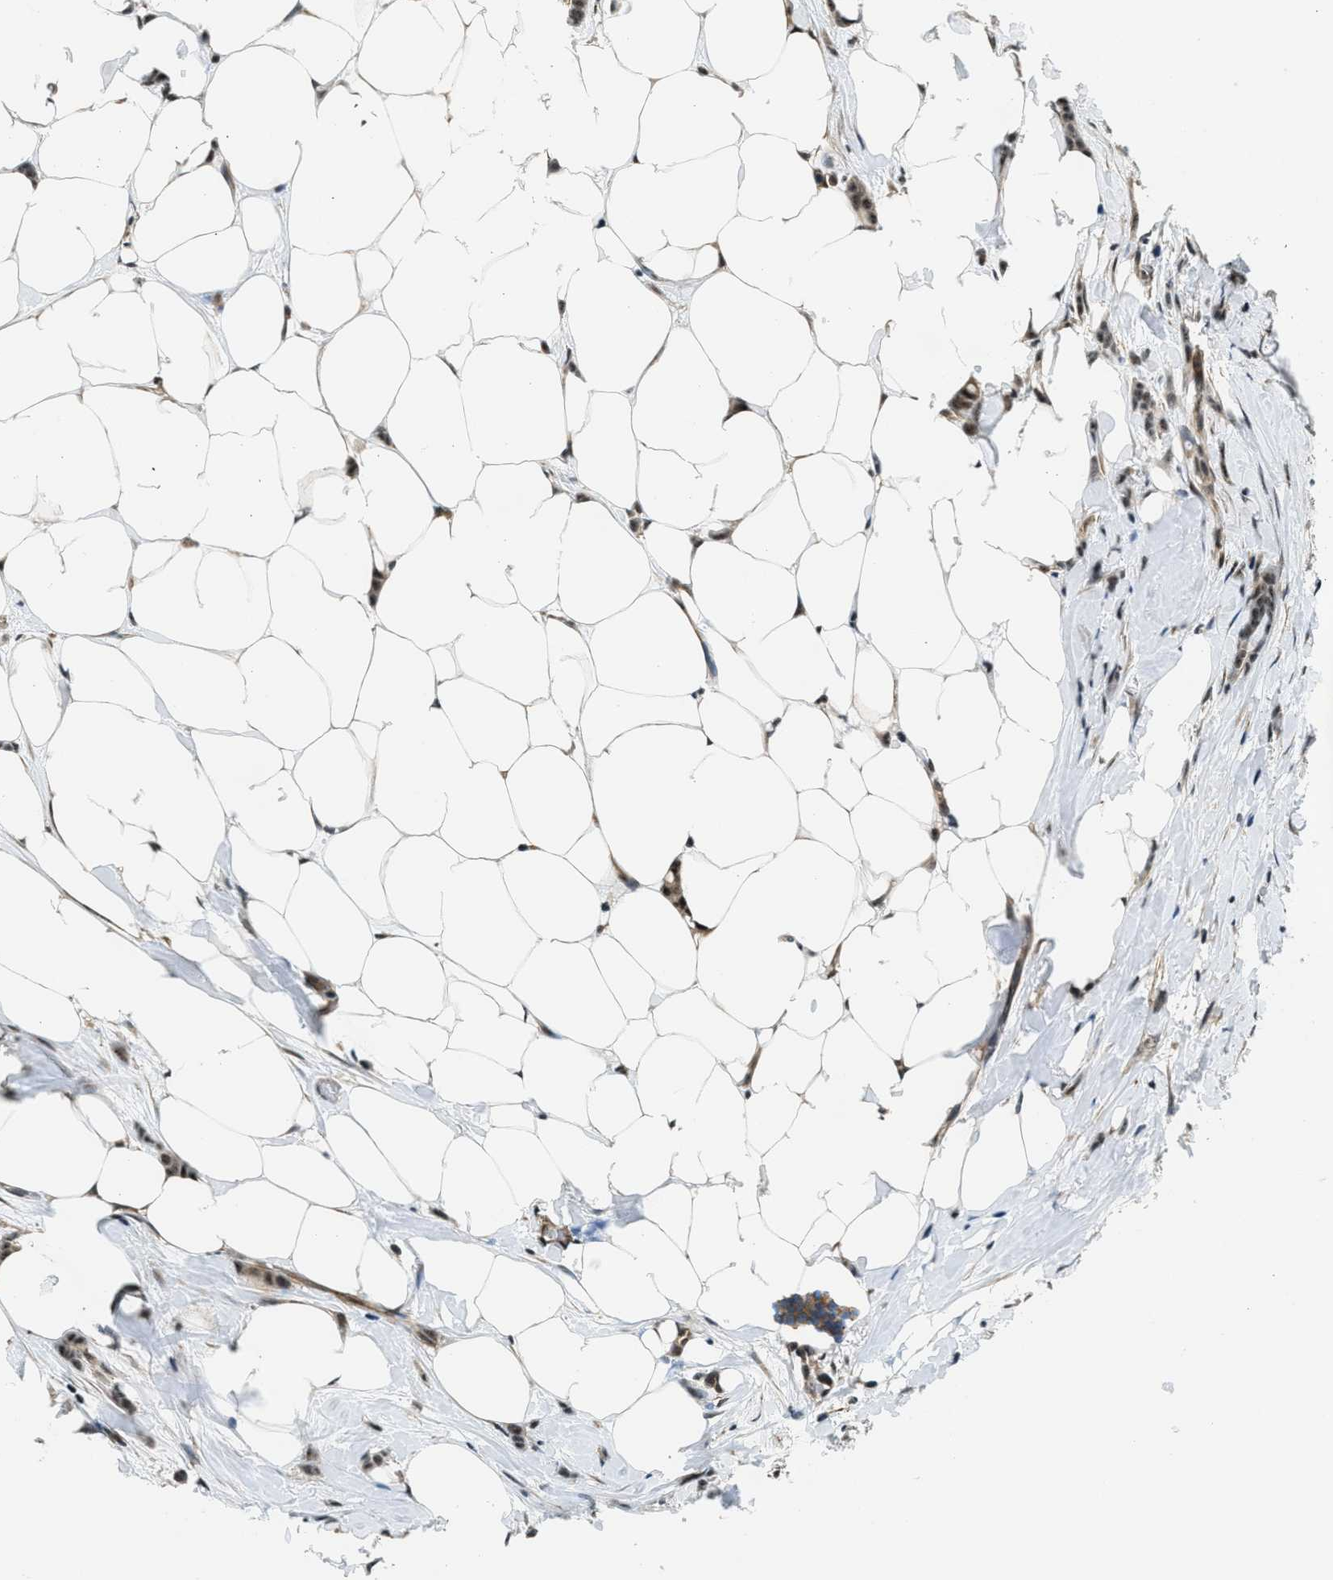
{"staining": {"intensity": "moderate", "quantity": ">75%", "location": "cytoplasmic/membranous,nuclear"}, "tissue": "breast cancer", "cell_type": "Tumor cells", "image_type": "cancer", "snomed": [{"axis": "morphology", "description": "Lobular carcinoma, in situ"}, {"axis": "morphology", "description": "Lobular carcinoma"}, {"axis": "topography", "description": "Breast"}], "caption": "Lobular carcinoma in situ (breast) tissue demonstrates moderate cytoplasmic/membranous and nuclear staining in about >75% of tumor cells (brown staining indicates protein expression, while blue staining denotes nuclei).", "gene": "CFAP36", "patient": {"sex": "female", "age": 41}}